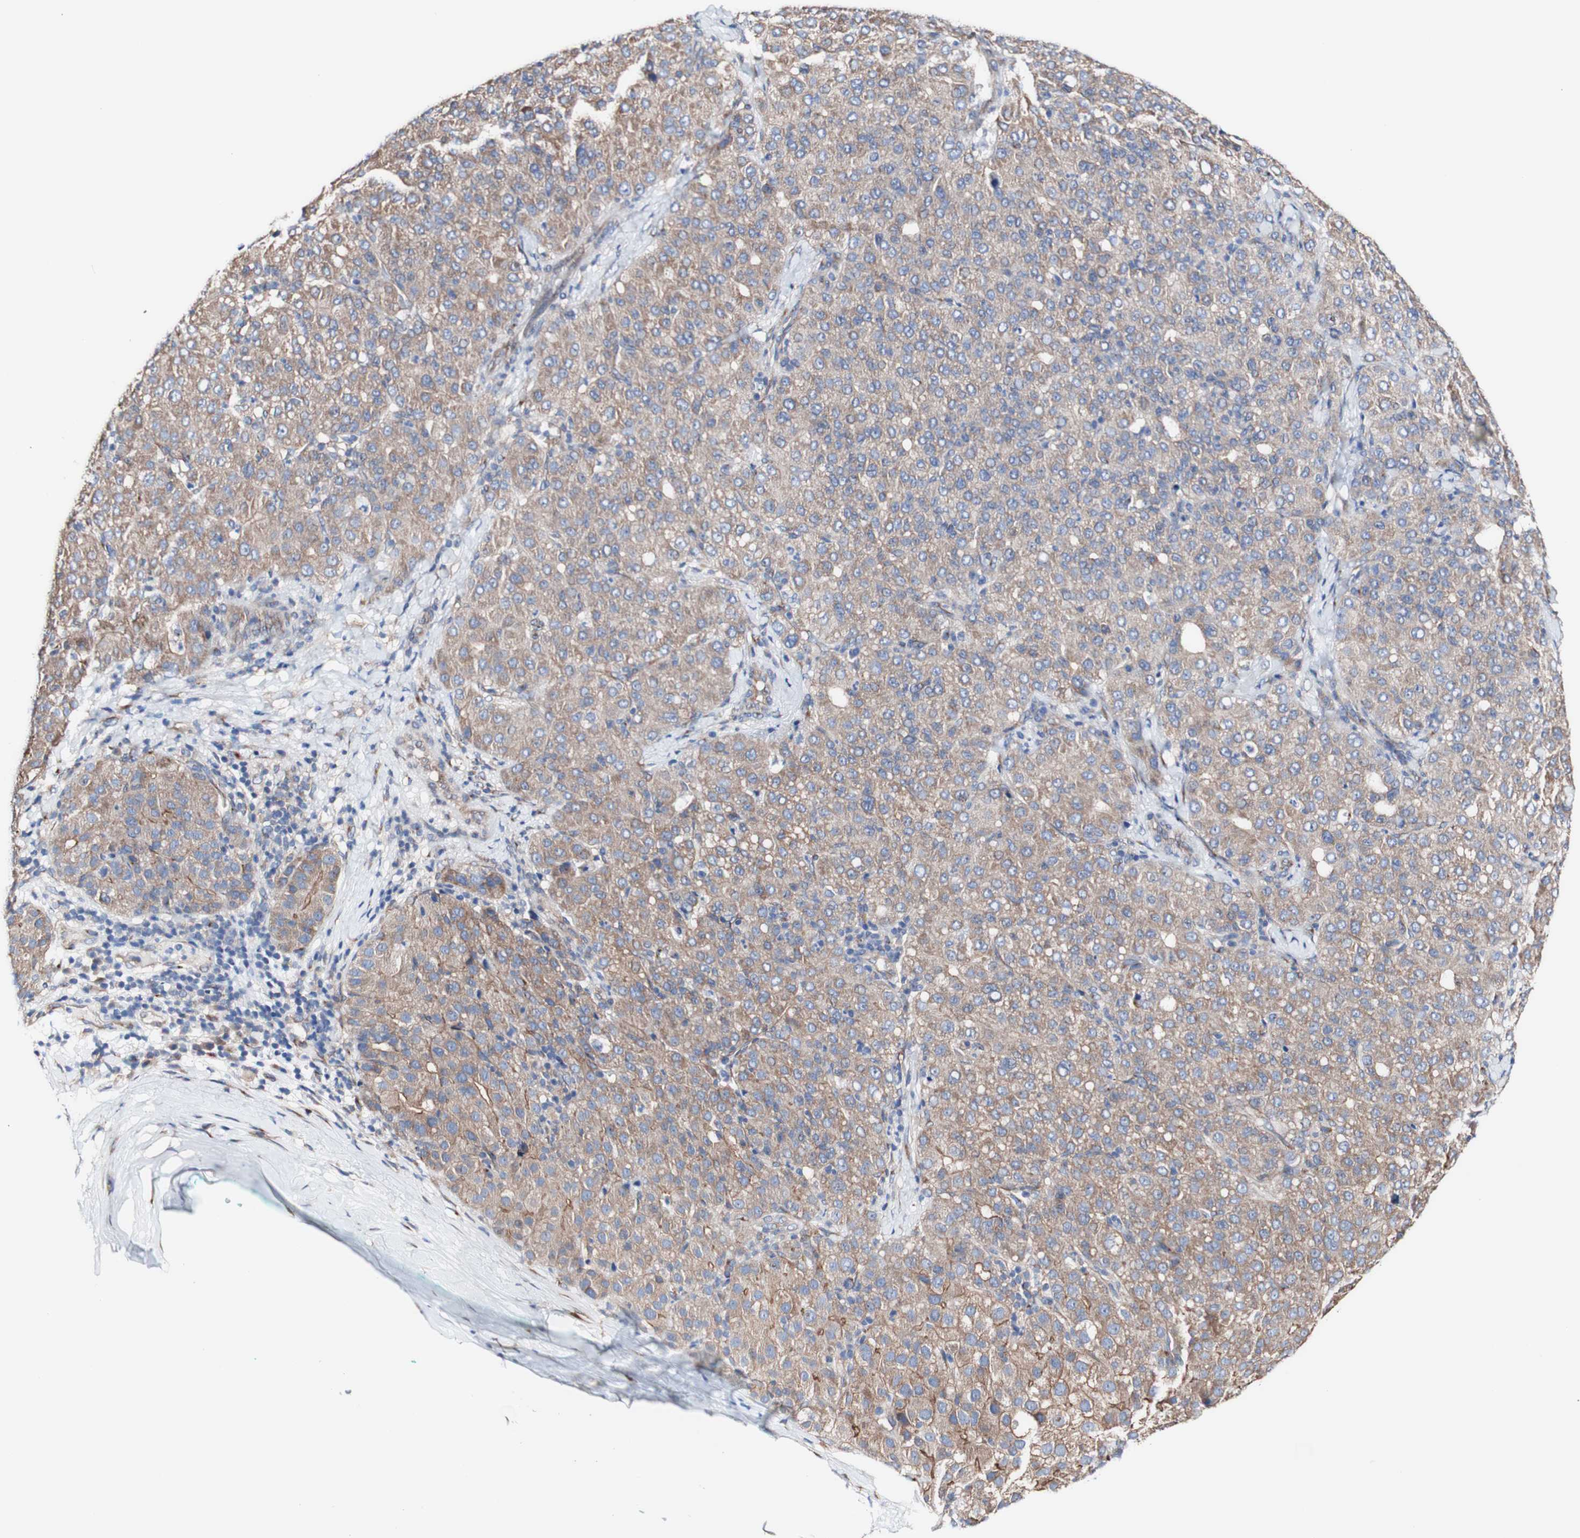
{"staining": {"intensity": "moderate", "quantity": ">75%", "location": "cytoplasmic/membranous"}, "tissue": "liver cancer", "cell_type": "Tumor cells", "image_type": "cancer", "snomed": [{"axis": "morphology", "description": "Carcinoma, Hepatocellular, NOS"}, {"axis": "topography", "description": "Liver"}], "caption": "Immunohistochemistry staining of liver hepatocellular carcinoma, which reveals medium levels of moderate cytoplasmic/membranous staining in approximately >75% of tumor cells indicating moderate cytoplasmic/membranous protein expression. The staining was performed using DAB (3,3'-diaminobenzidine) (brown) for protein detection and nuclei were counterstained in hematoxylin (blue).", "gene": "LRIG3", "patient": {"sex": "male", "age": 65}}